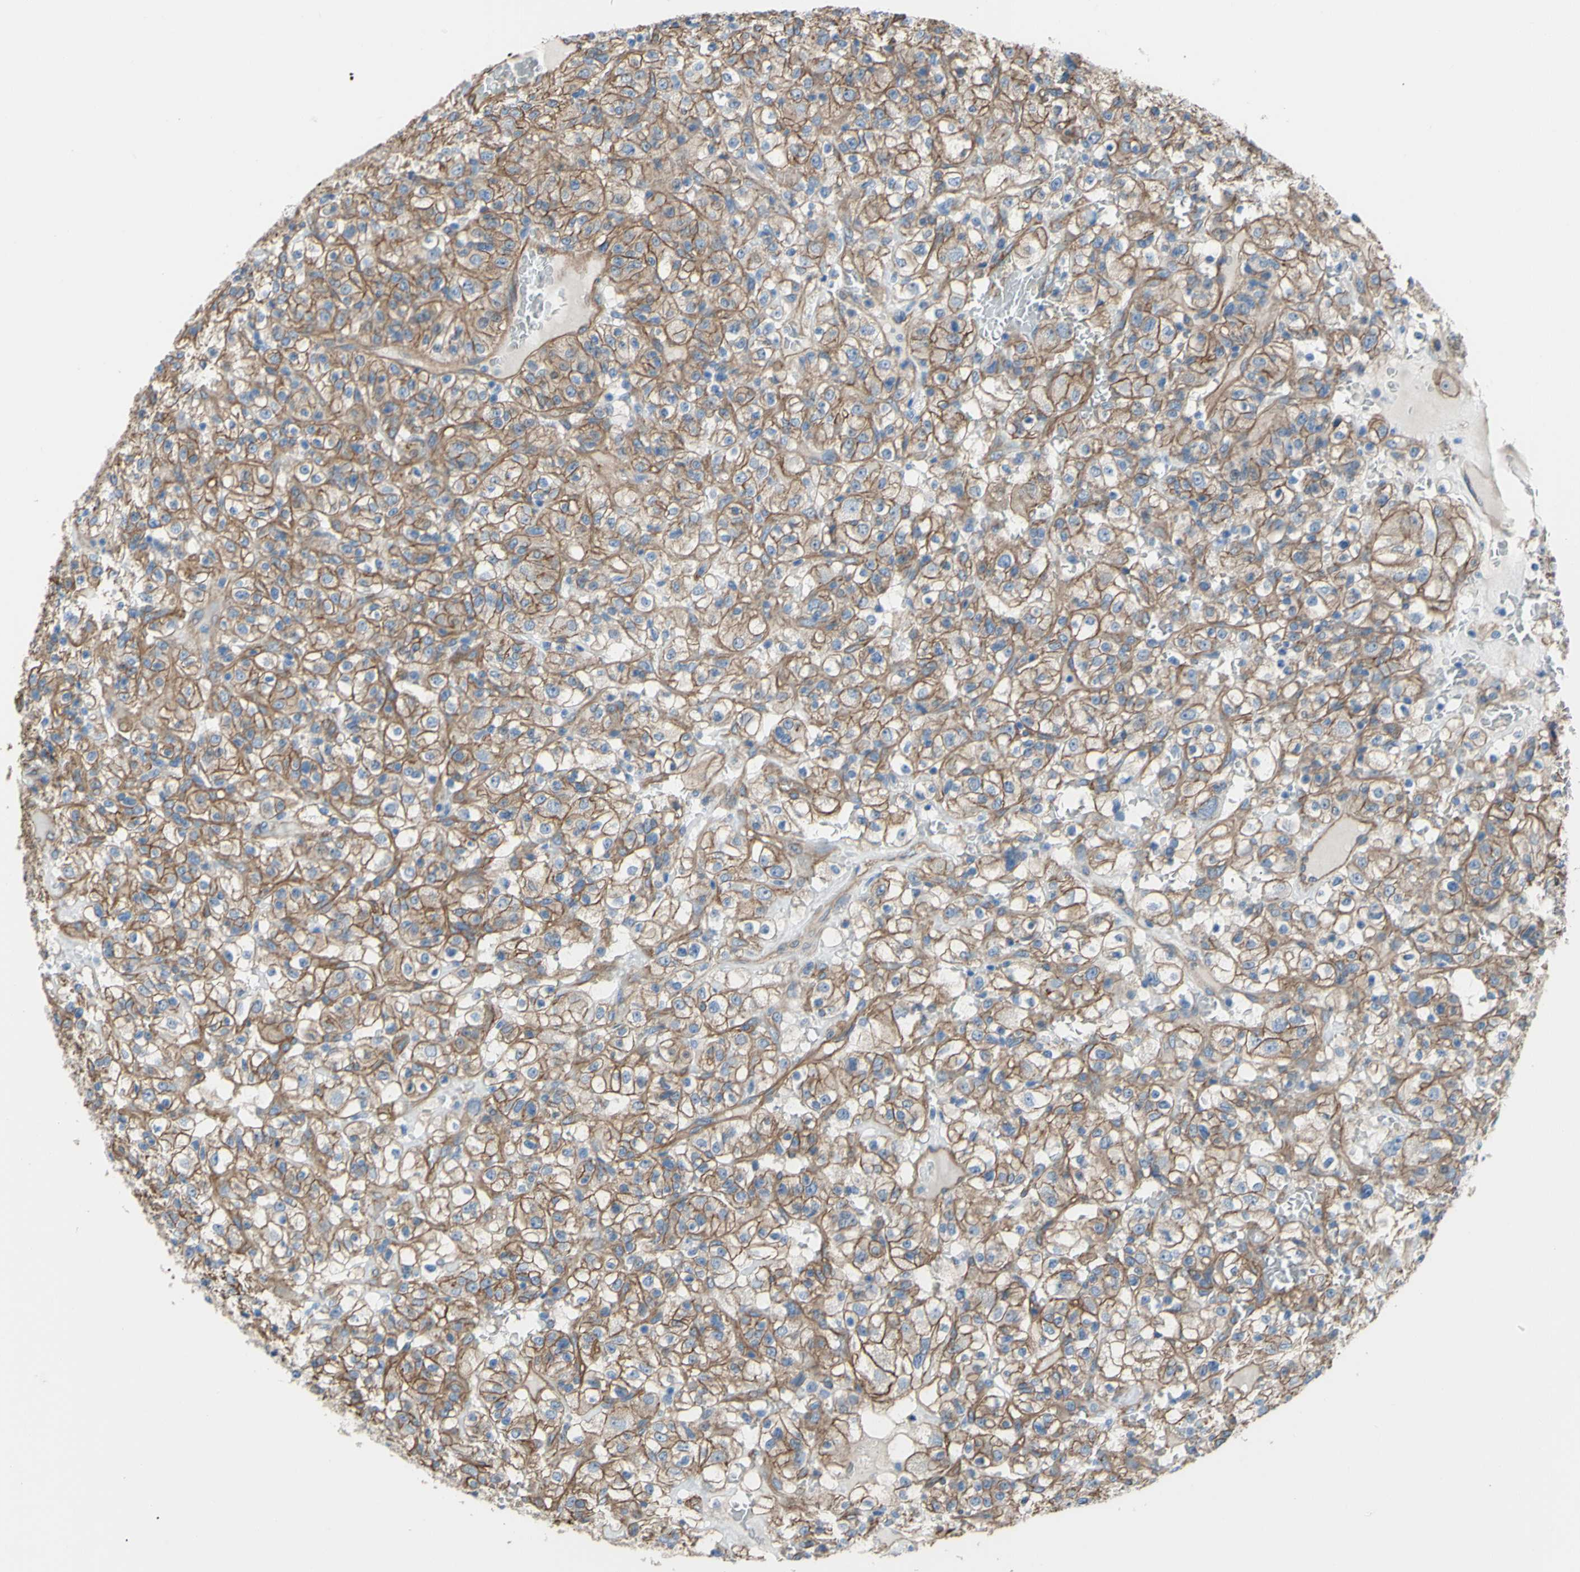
{"staining": {"intensity": "moderate", "quantity": ">75%", "location": "cytoplasmic/membranous"}, "tissue": "renal cancer", "cell_type": "Tumor cells", "image_type": "cancer", "snomed": [{"axis": "morphology", "description": "Normal tissue, NOS"}, {"axis": "morphology", "description": "Adenocarcinoma, NOS"}, {"axis": "topography", "description": "Kidney"}], "caption": "Immunohistochemistry micrograph of human renal adenocarcinoma stained for a protein (brown), which shows medium levels of moderate cytoplasmic/membranous positivity in approximately >75% of tumor cells.", "gene": "TPBG", "patient": {"sex": "female", "age": 72}}